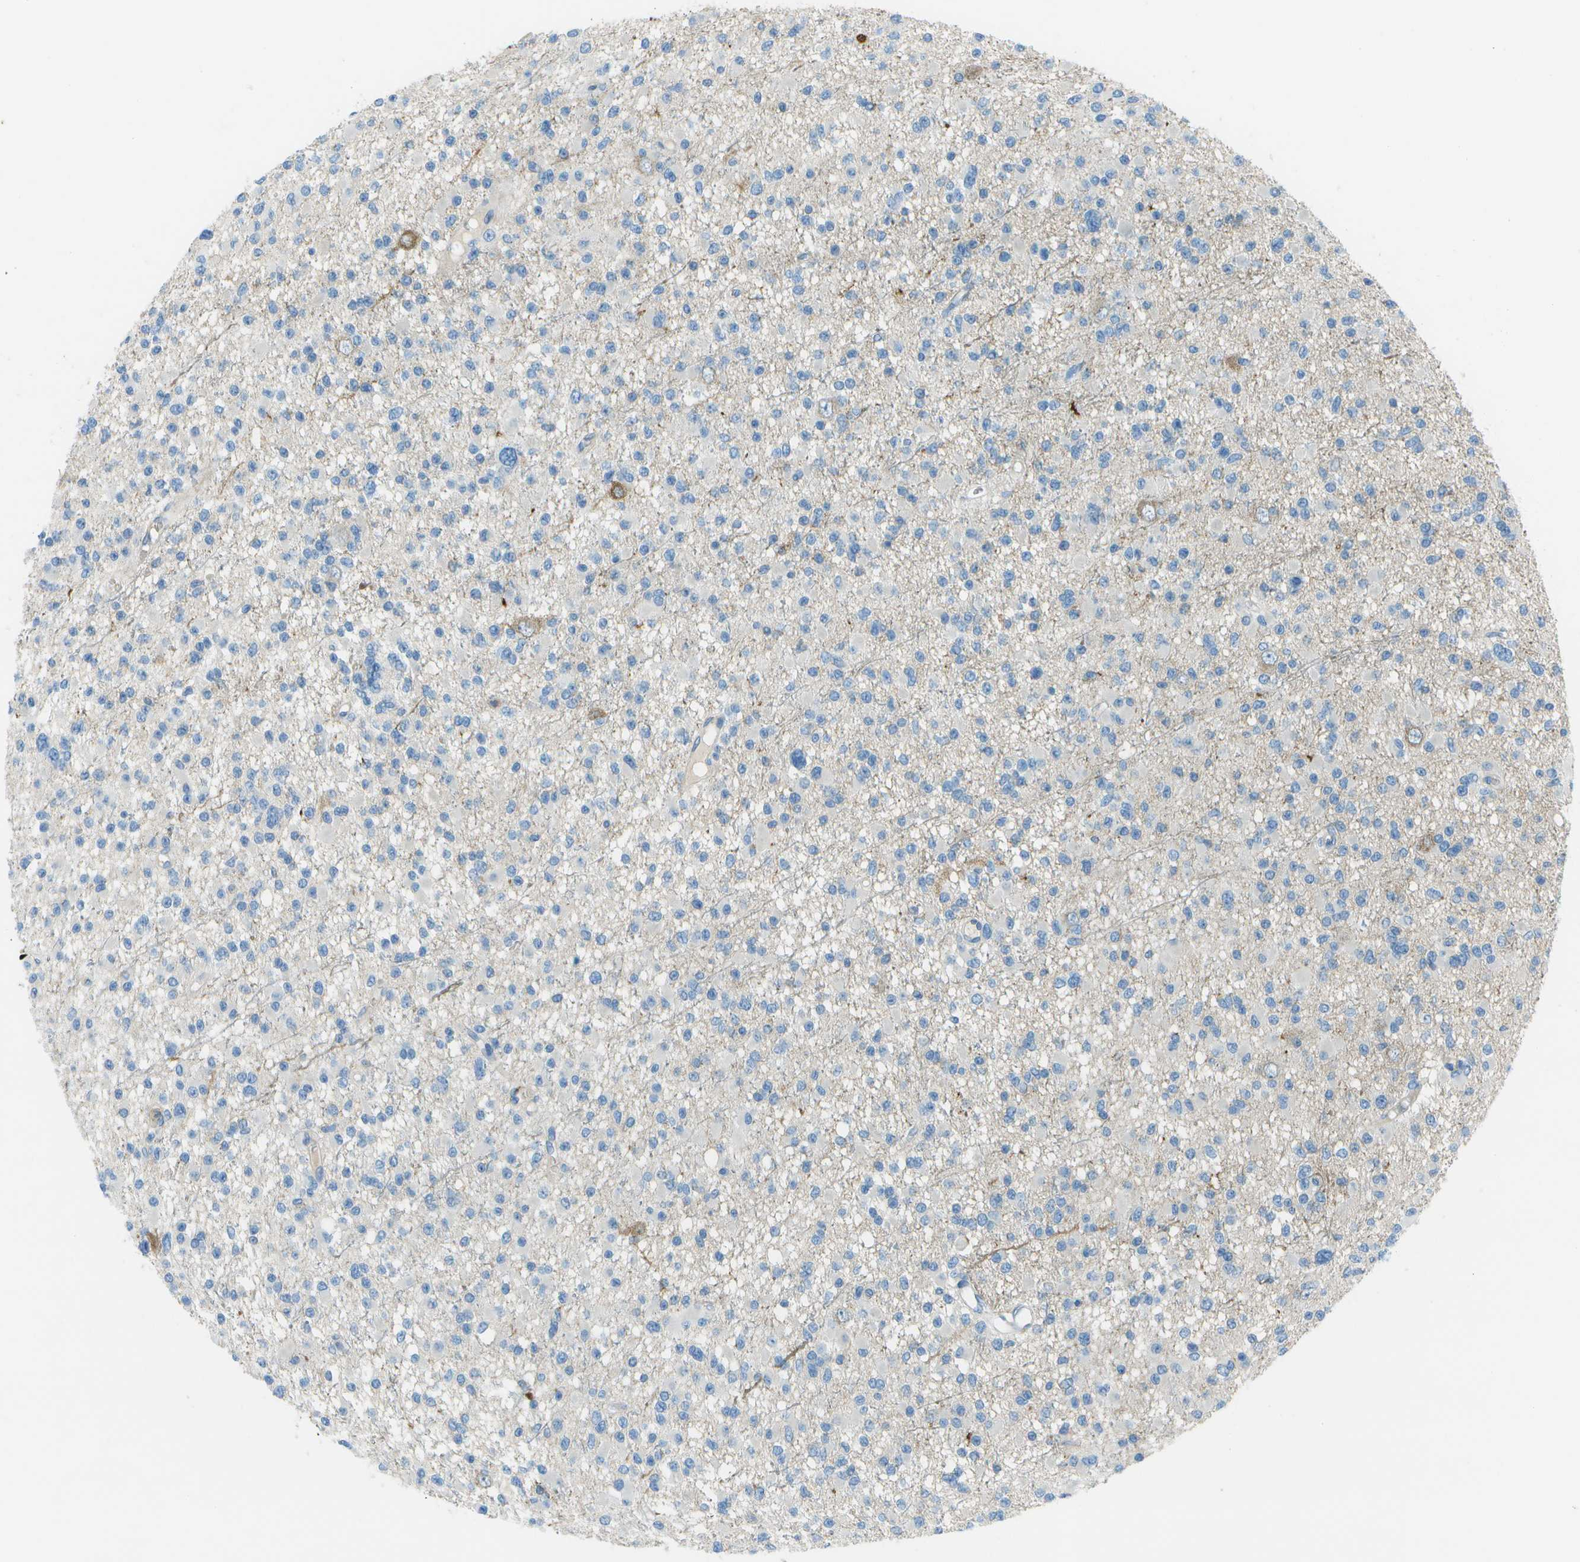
{"staining": {"intensity": "weak", "quantity": "<25%", "location": "cytoplasmic/membranous"}, "tissue": "glioma", "cell_type": "Tumor cells", "image_type": "cancer", "snomed": [{"axis": "morphology", "description": "Glioma, malignant, Low grade"}, {"axis": "topography", "description": "Brain"}], "caption": "Immunohistochemistry photomicrograph of neoplastic tissue: glioma stained with DAB reveals no significant protein staining in tumor cells.", "gene": "LRRC66", "patient": {"sex": "female", "age": 22}}